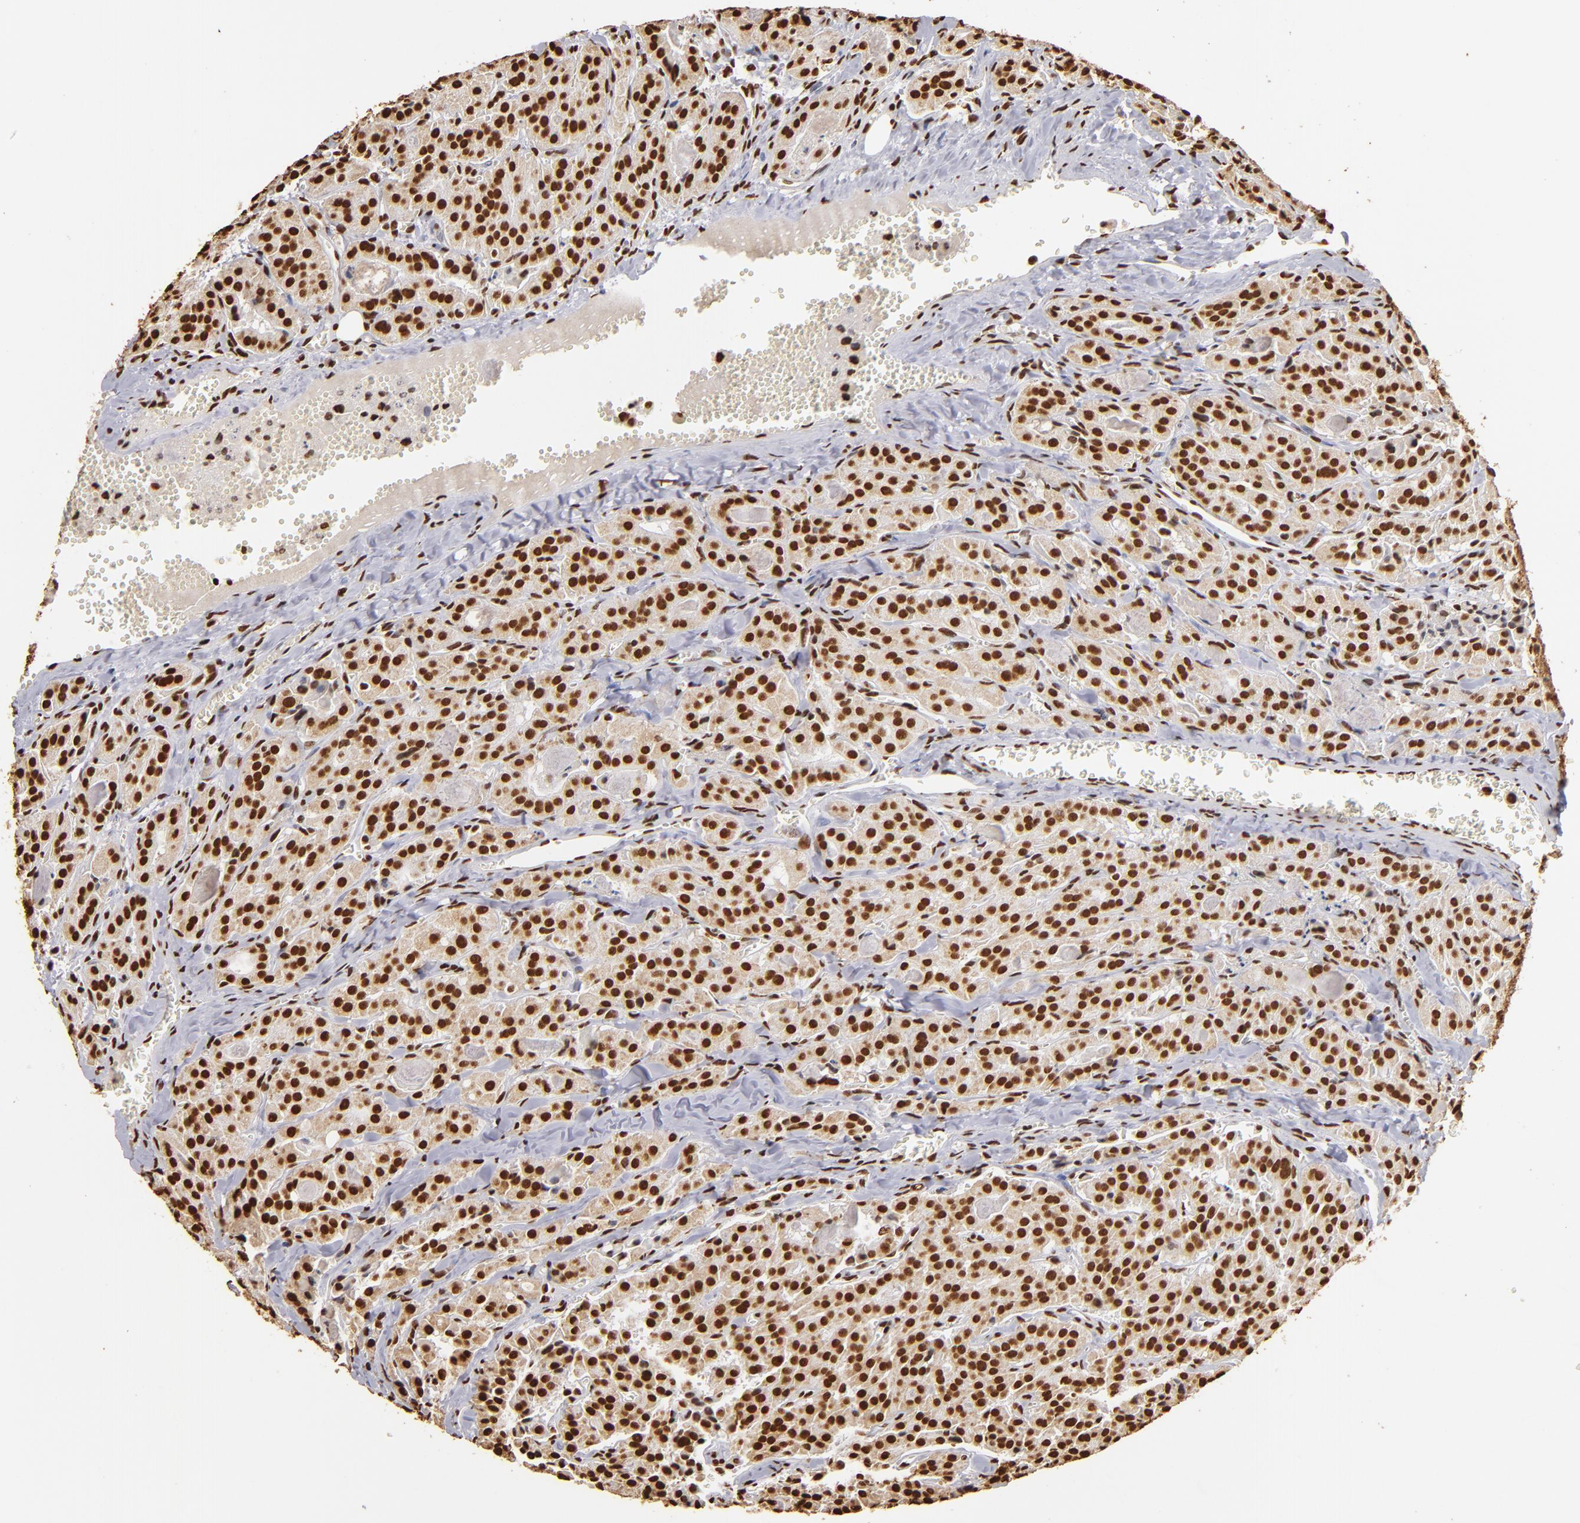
{"staining": {"intensity": "strong", "quantity": ">75%", "location": "nuclear"}, "tissue": "thyroid cancer", "cell_type": "Tumor cells", "image_type": "cancer", "snomed": [{"axis": "morphology", "description": "Carcinoma, NOS"}, {"axis": "topography", "description": "Thyroid gland"}], "caption": "Thyroid cancer (carcinoma) stained for a protein (brown) exhibits strong nuclear positive staining in about >75% of tumor cells.", "gene": "ILF3", "patient": {"sex": "male", "age": 76}}